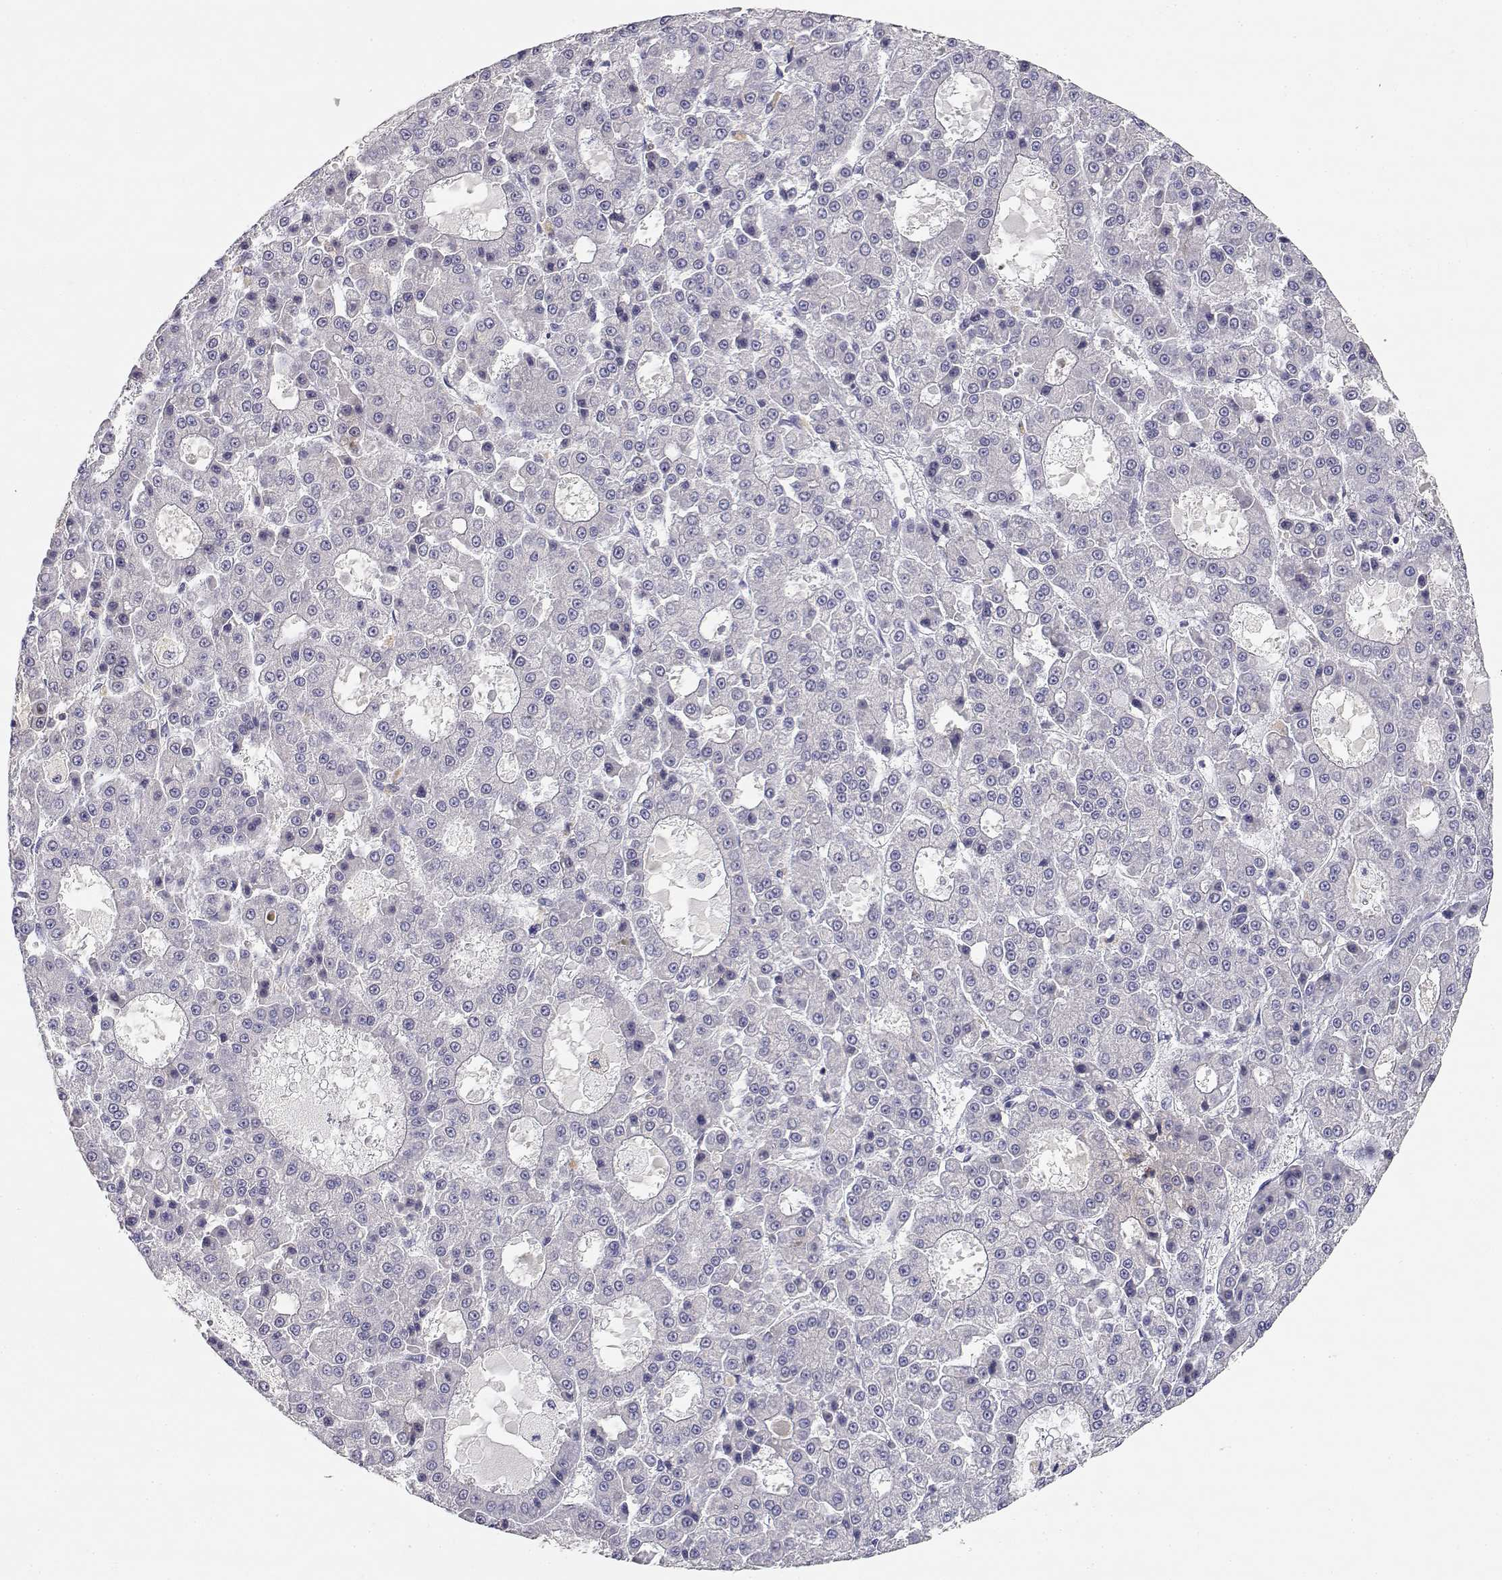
{"staining": {"intensity": "negative", "quantity": "none", "location": "none"}, "tissue": "liver cancer", "cell_type": "Tumor cells", "image_type": "cancer", "snomed": [{"axis": "morphology", "description": "Carcinoma, Hepatocellular, NOS"}, {"axis": "topography", "description": "Liver"}], "caption": "A micrograph of human hepatocellular carcinoma (liver) is negative for staining in tumor cells. Brightfield microscopy of IHC stained with DAB (3,3'-diaminobenzidine) (brown) and hematoxylin (blue), captured at high magnification.", "gene": "ADA", "patient": {"sex": "male", "age": 70}}